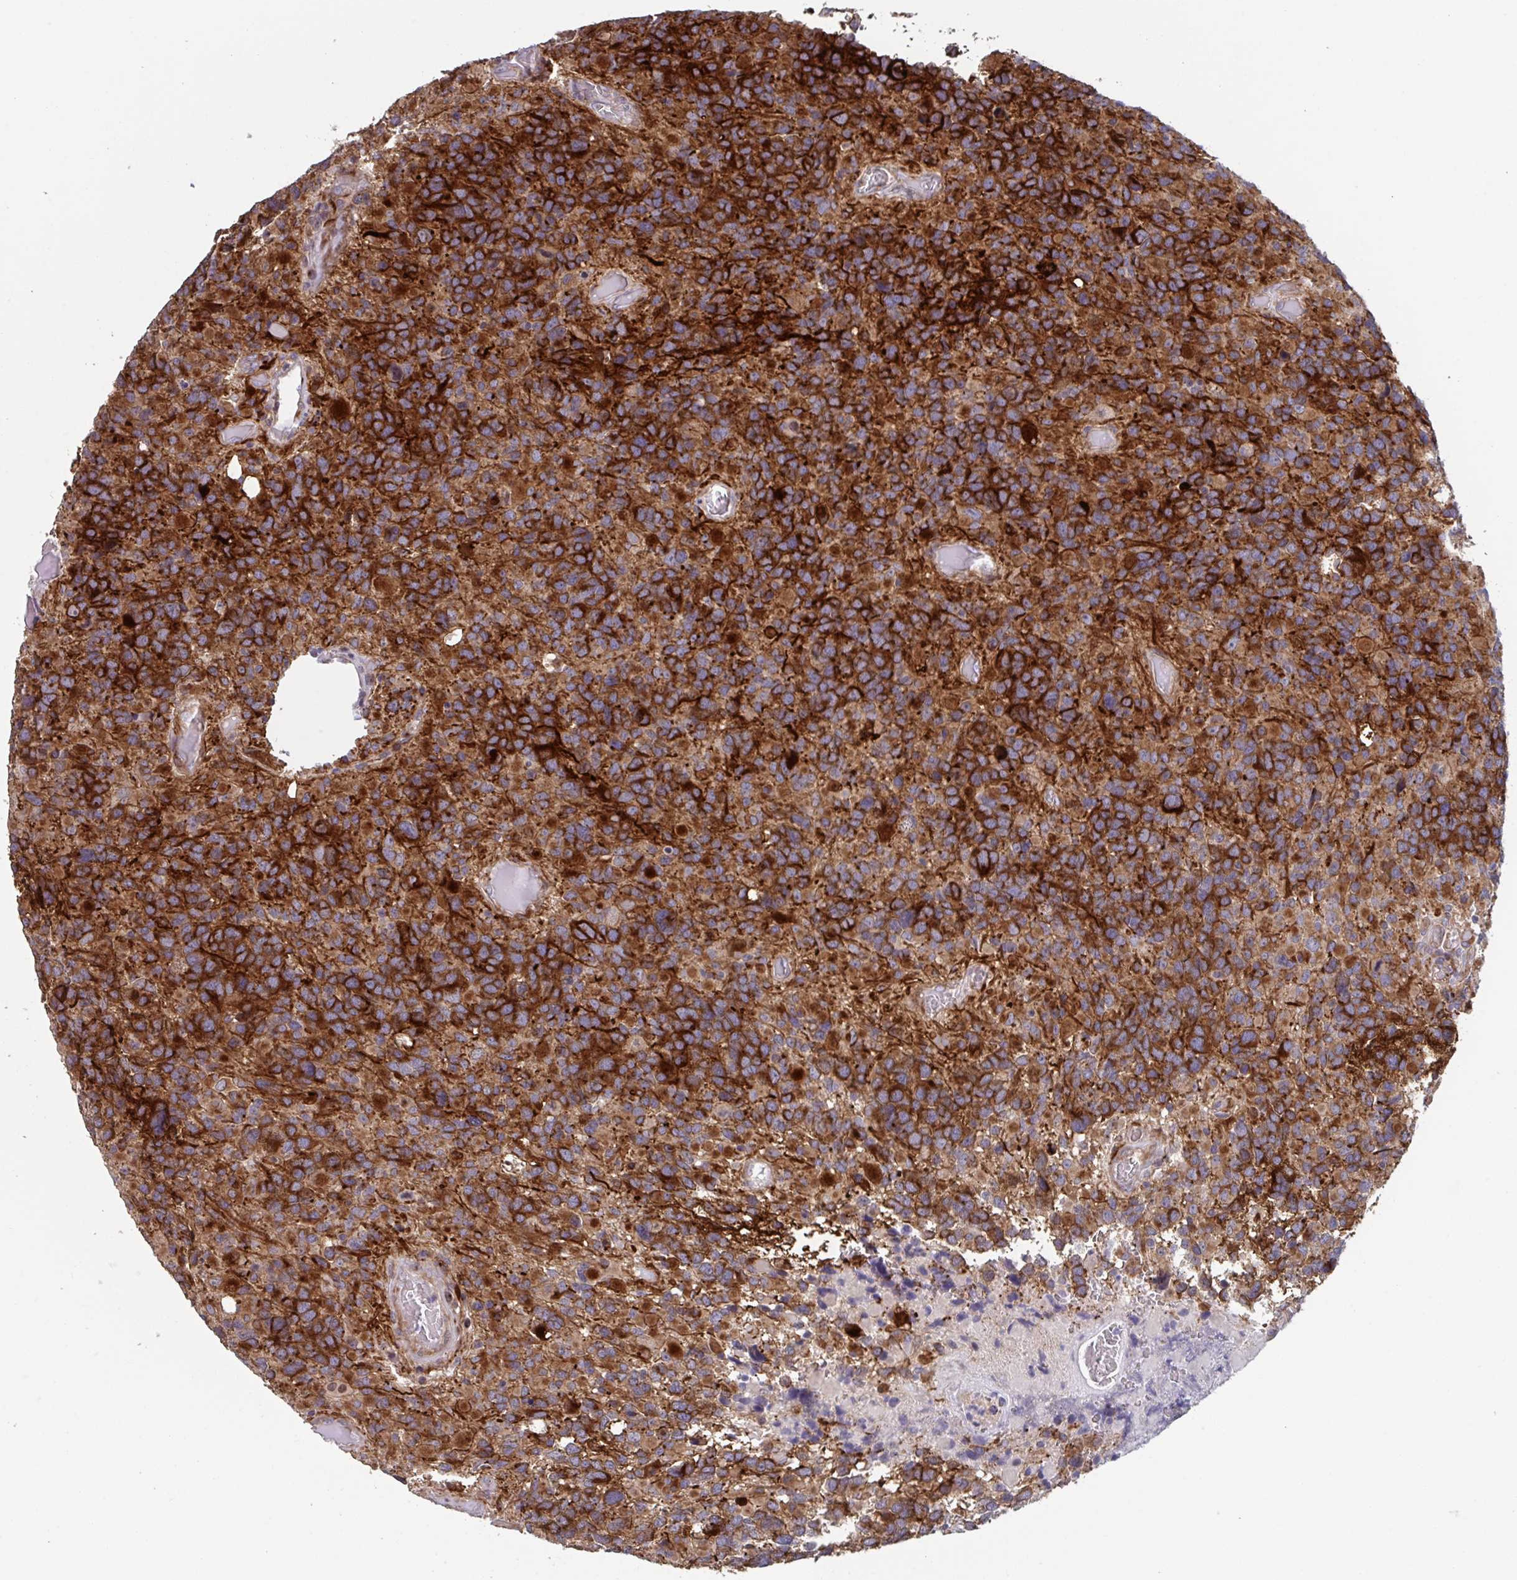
{"staining": {"intensity": "strong", "quantity": ">75%", "location": "cytoplasmic/membranous"}, "tissue": "glioma", "cell_type": "Tumor cells", "image_type": "cancer", "snomed": [{"axis": "morphology", "description": "Glioma, malignant, High grade"}, {"axis": "topography", "description": "Brain"}], "caption": "Immunohistochemical staining of human high-grade glioma (malignant) demonstrates high levels of strong cytoplasmic/membranous positivity in approximately >75% of tumor cells.", "gene": "TNFSF10", "patient": {"sex": "female", "age": 40}}